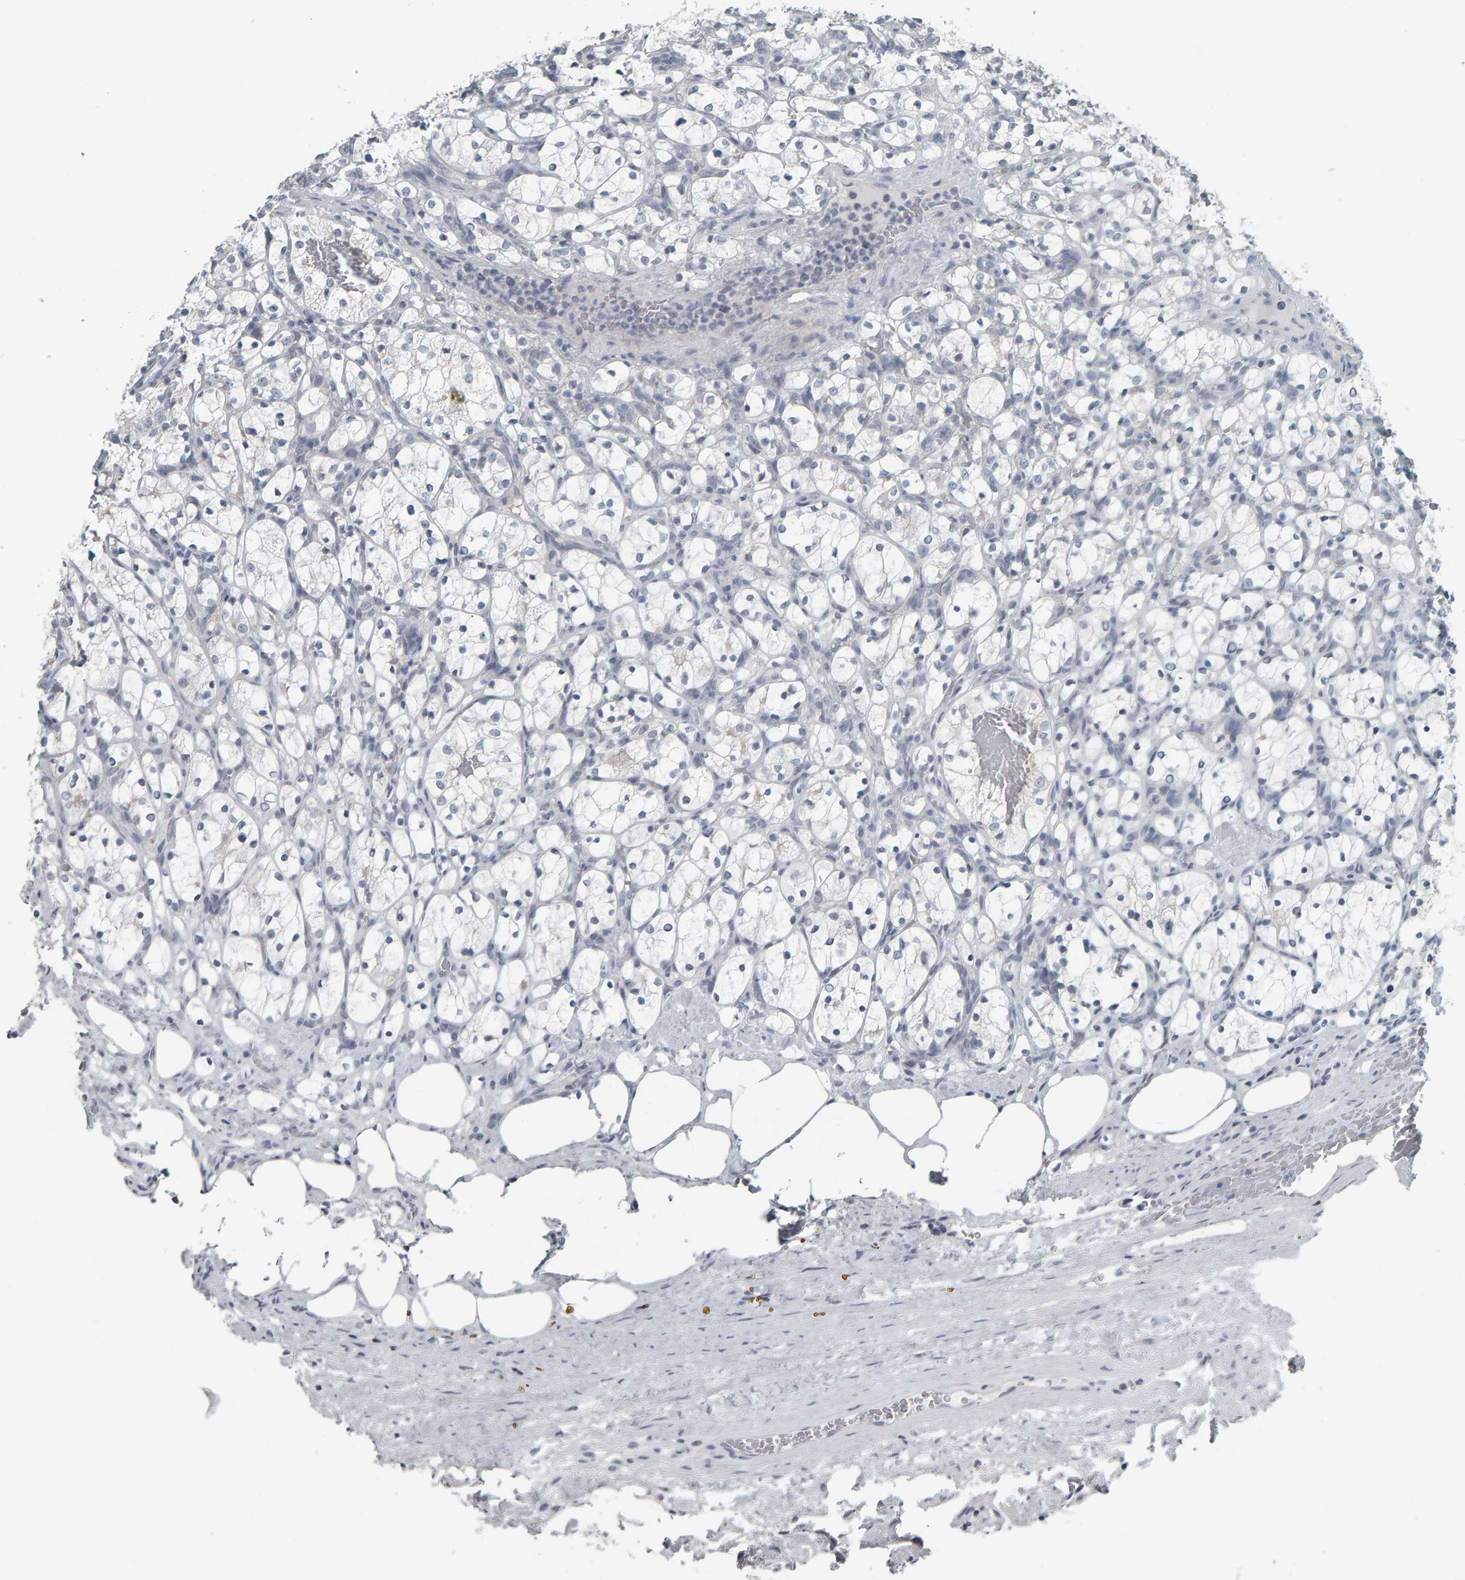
{"staining": {"intensity": "negative", "quantity": "none", "location": "none"}, "tissue": "renal cancer", "cell_type": "Tumor cells", "image_type": "cancer", "snomed": [{"axis": "morphology", "description": "Adenocarcinoma, NOS"}, {"axis": "topography", "description": "Kidney"}], "caption": "A photomicrograph of renal adenocarcinoma stained for a protein exhibits no brown staining in tumor cells.", "gene": "PYY", "patient": {"sex": "female", "age": 69}}